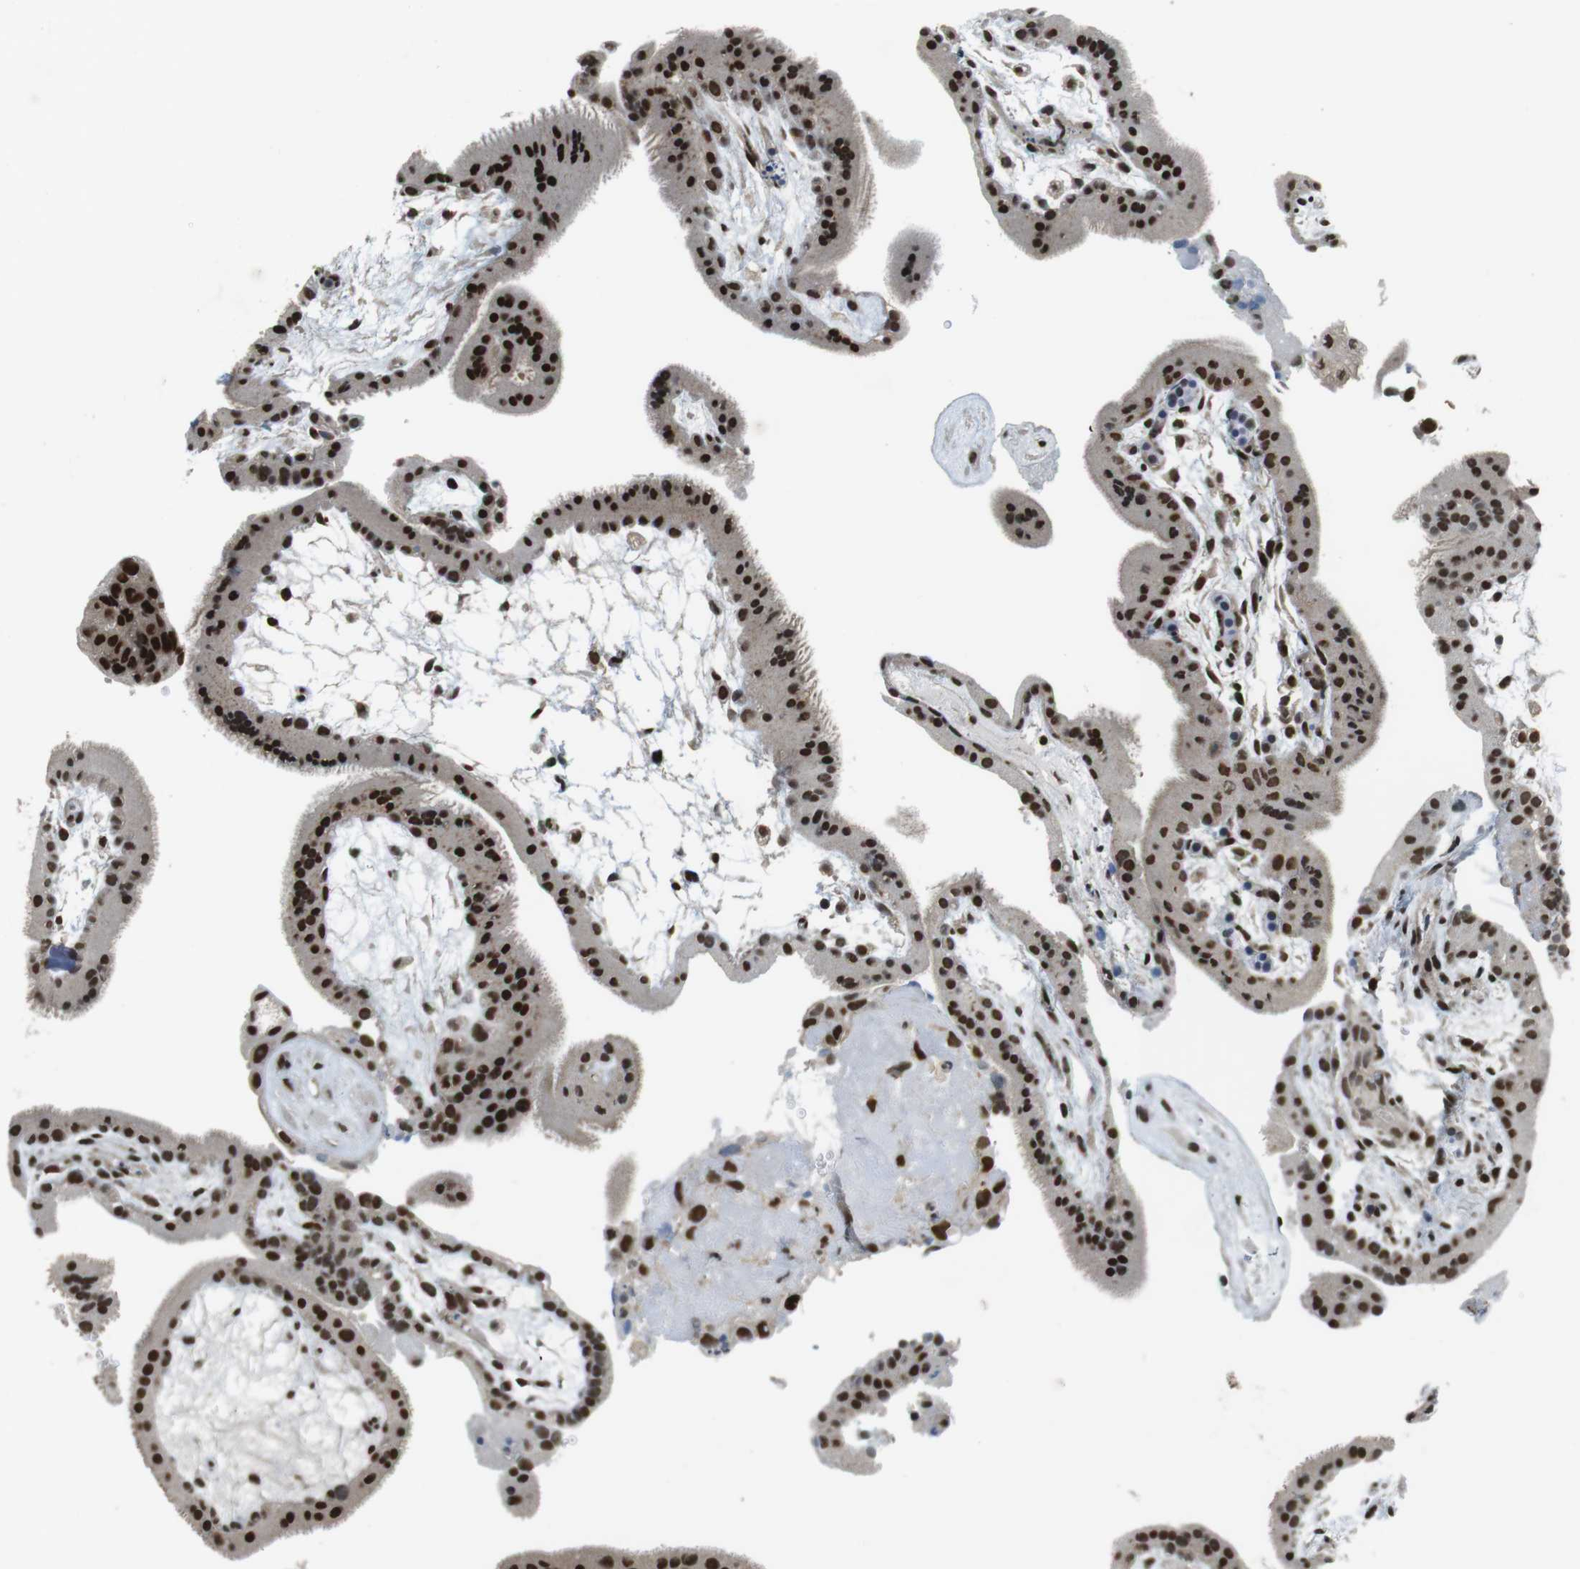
{"staining": {"intensity": "strong", "quantity": ">75%", "location": "nuclear"}, "tissue": "placenta", "cell_type": "Trophoblastic cells", "image_type": "normal", "snomed": [{"axis": "morphology", "description": "Normal tissue, NOS"}, {"axis": "topography", "description": "Placenta"}], "caption": "About >75% of trophoblastic cells in unremarkable human placenta display strong nuclear protein staining as visualized by brown immunohistochemical staining.", "gene": "NEK4", "patient": {"sex": "female", "age": 19}}